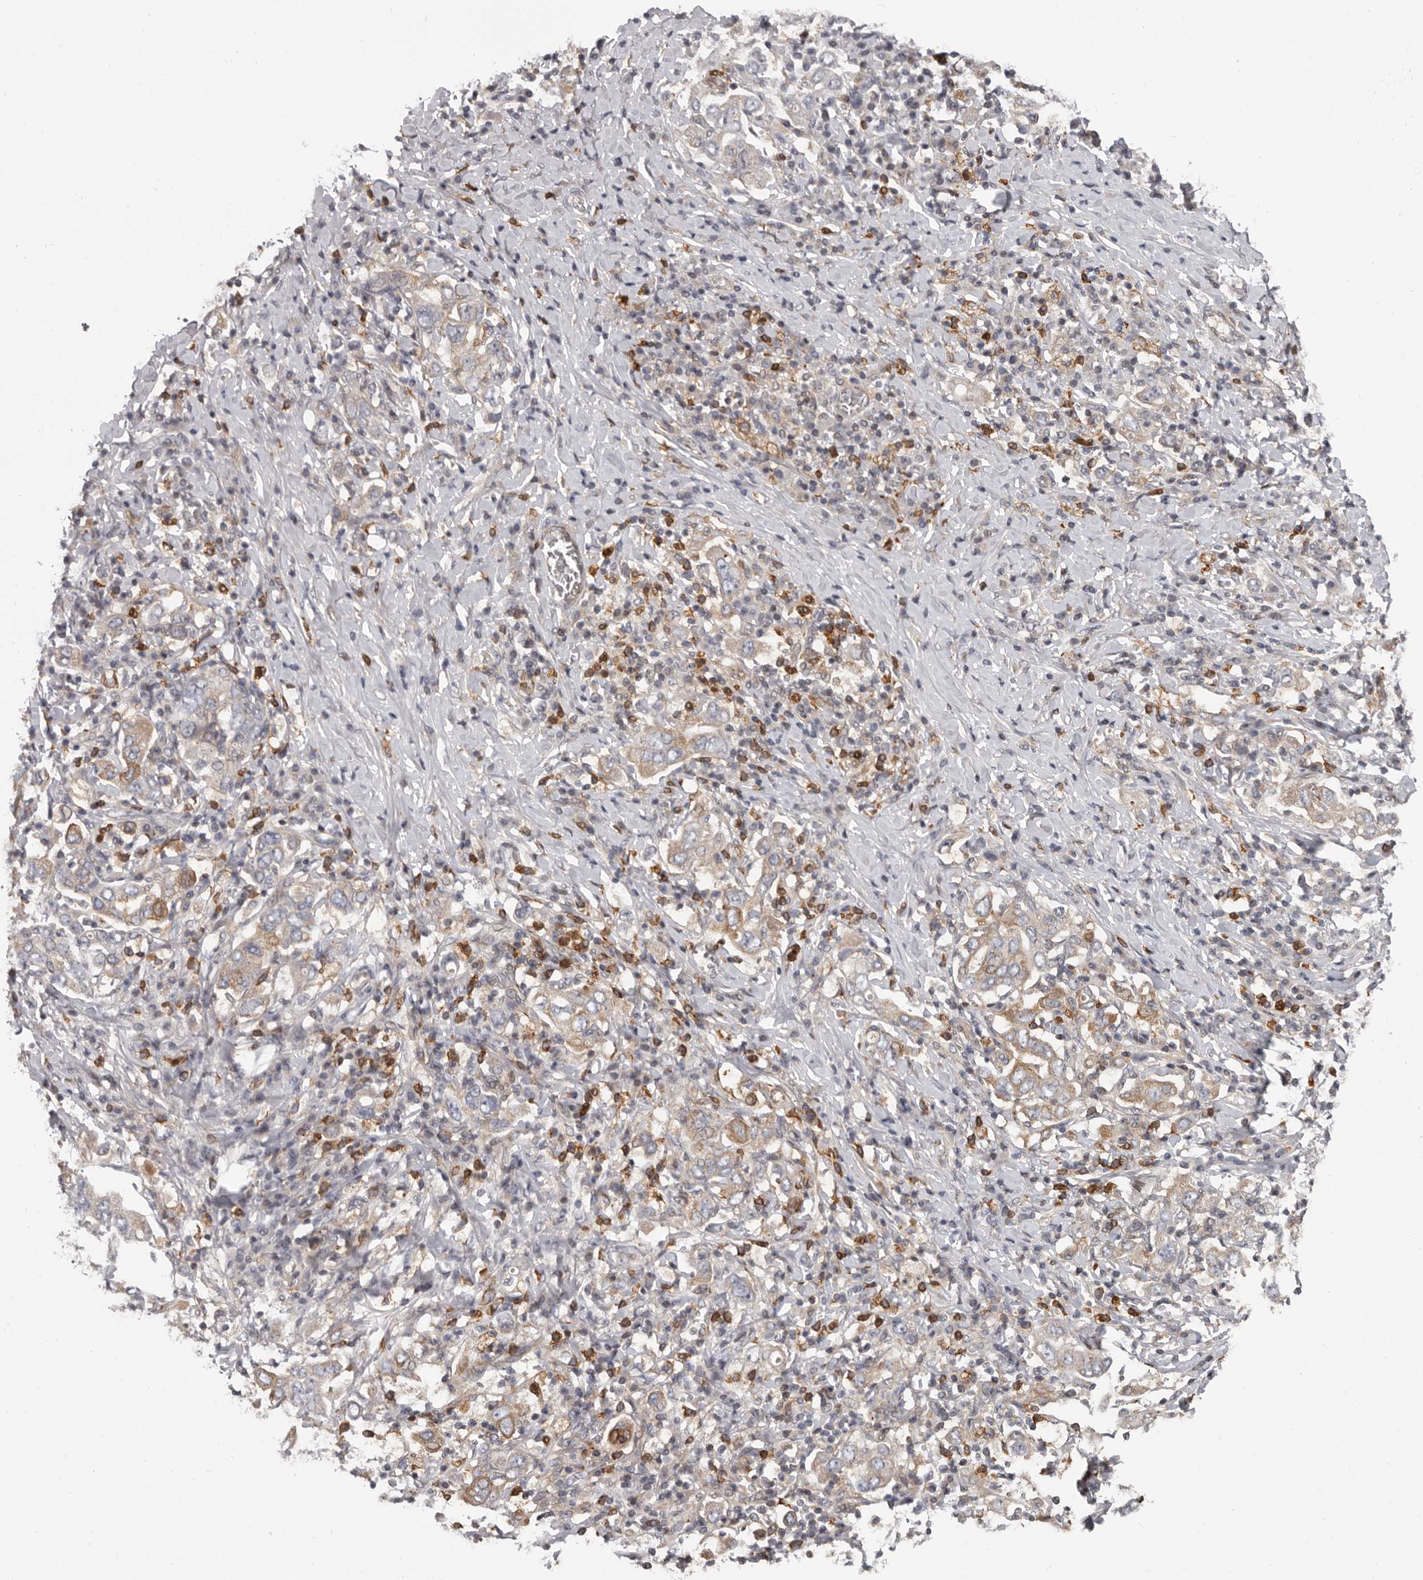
{"staining": {"intensity": "moderate", "quantity": "<25%", "location": "cytoplasmic/membranous"}, "tissue": "stomach cancer", "cell_type": "Tumor cells", "image_type": "cancer", "snomed": [{"axis": "morphology", "description": "Adenocarcinoma, NOS"}, {"axis": "topography", "description": "Stomach, upper"}], "caption": "Adenocarcinoma (stomach) stained with immunohistochemistry (IHC) exhibits moderate cytoplasmic/membranous expression in about <25% of tumor cells.", "gene": "FGFR4", "patient": {"sex": "male", "age": 62}}